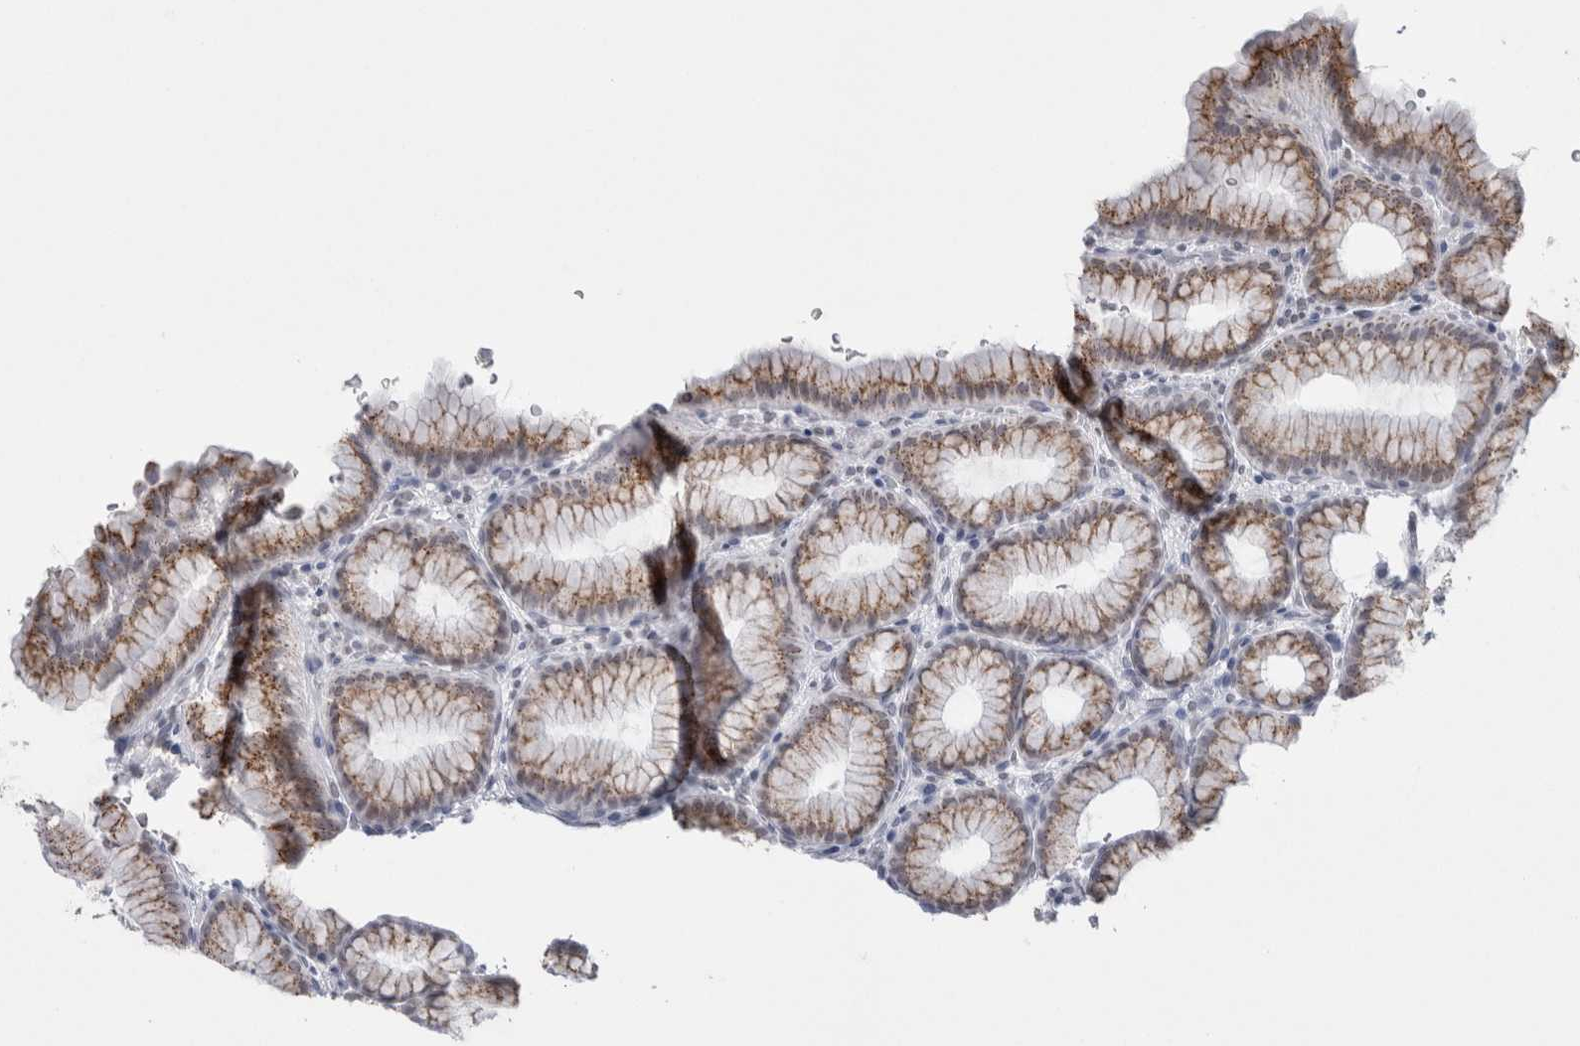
{"staining": {"intensity": "moderate", "quantity": "25%-75%", "location": "cytoplasmic/membranous"}, "tissue": "stomach", "cell_type": "Glandular cells", "image_type": "normal", "snomed": [{"axis": "morphology", "description": "Normal tissue, NOS"}, {"axis": "topography", "description": "Stomach"}], "caption": "DAB immunohistochemical staining of benign human stomach exhibits moderate cytoplasmic/membranous protein positivity in about 25%-75% of glandular cells.", "gene": "PLIN1", "patient": {"sex": "male", "age": 42}}